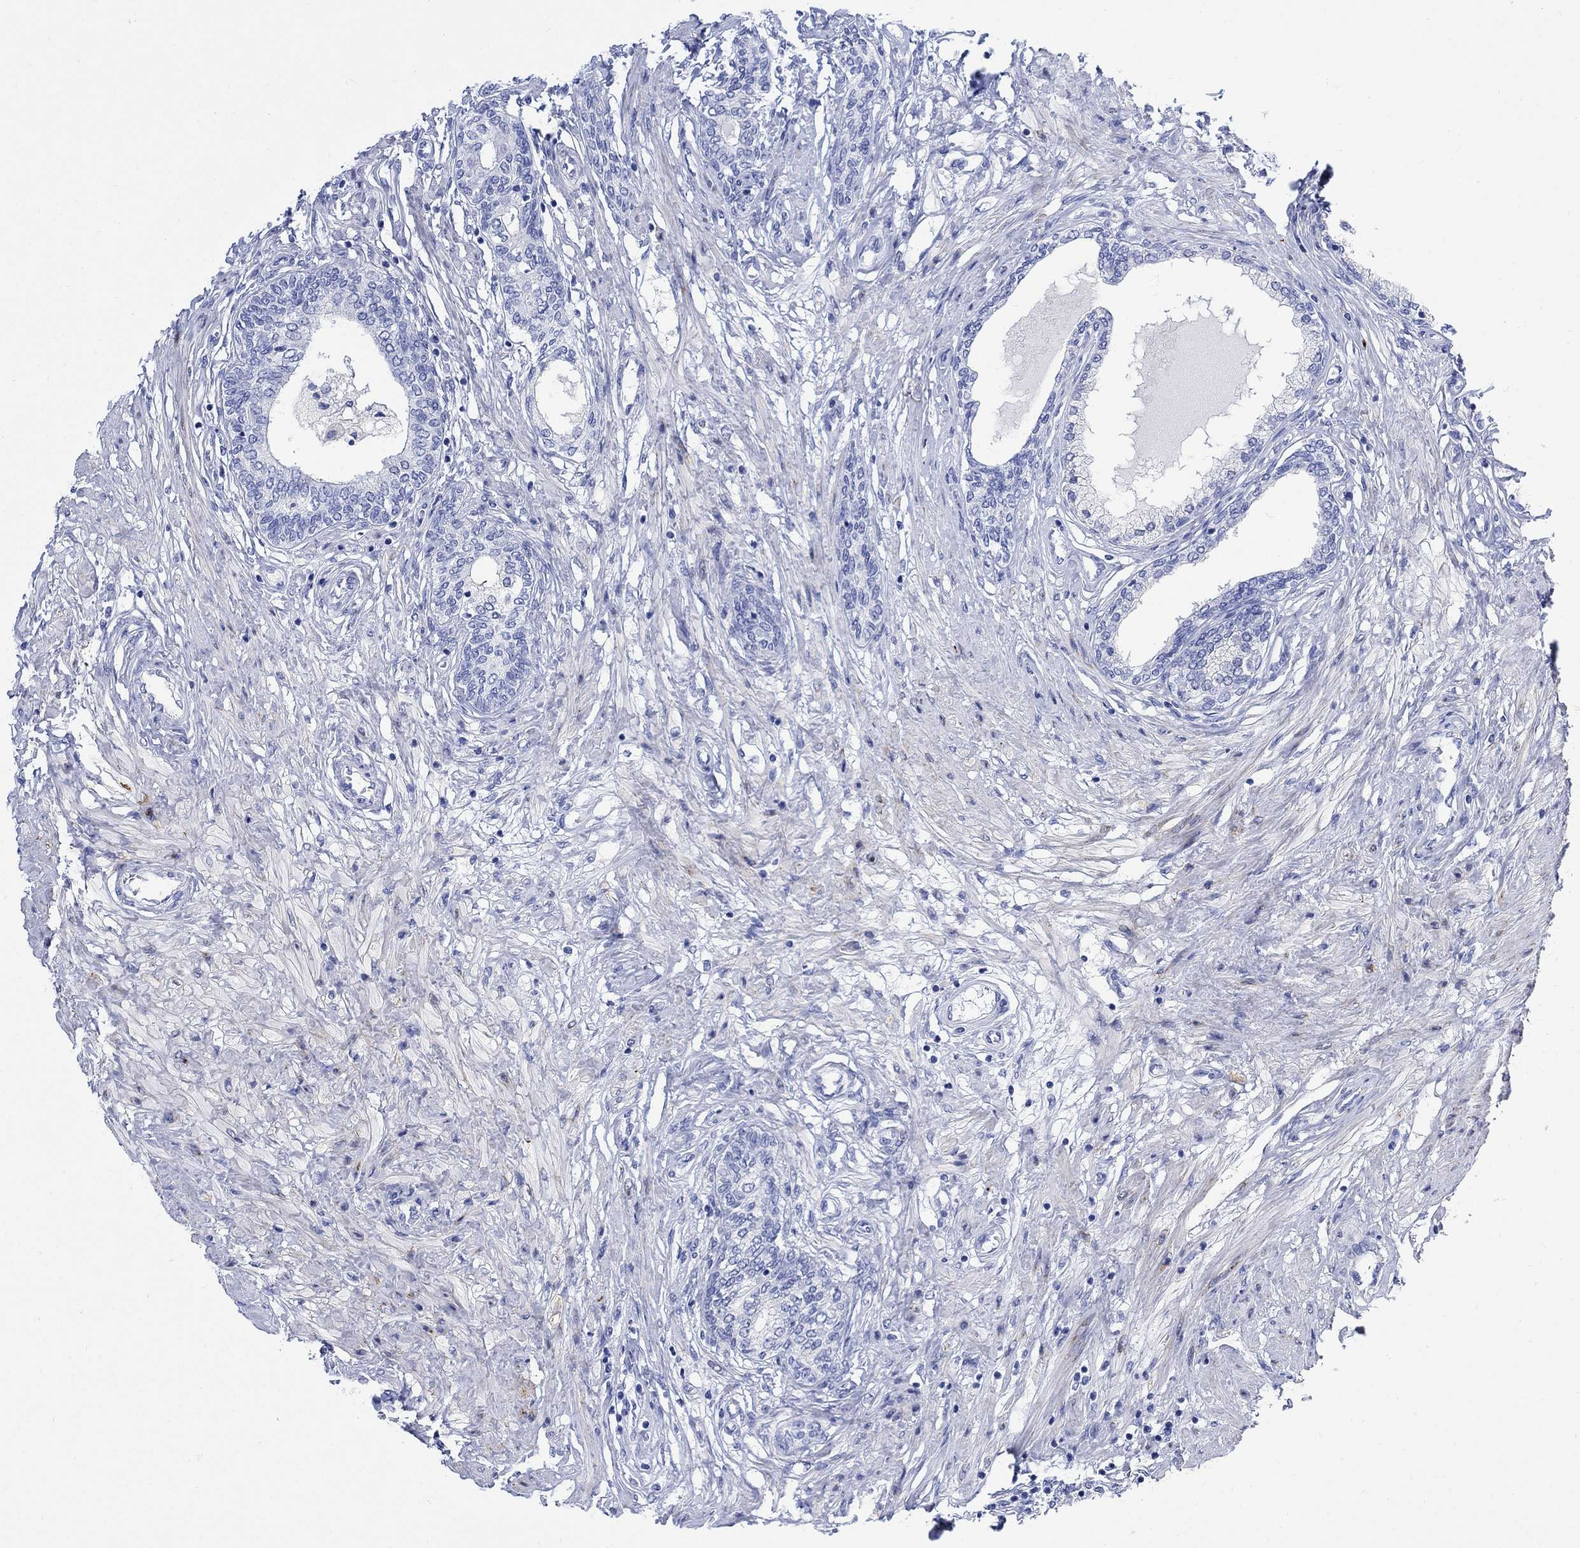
{"staining": {"intensity": "negative", "quantity": "none", "location": "none"}, "tissue": "prostate cancer", "cell_type": "Tumor cells", "image_type": "cancer", "snomed": [{"axis": "morphology", "description": "Adenocarcinoma, Low grade"}, {"axis": "topography", "description": "Prostate and seminal vesicle, NOS"}], "caption": "Immunohistochemistry histopathology image of prostate cancer (low-grade adenocarcinoma) stained for a protein (brown), which exhibits no staining in tumor cells.", "gene": "MYL1", "patient": {"sex": "male", "age": 61}}